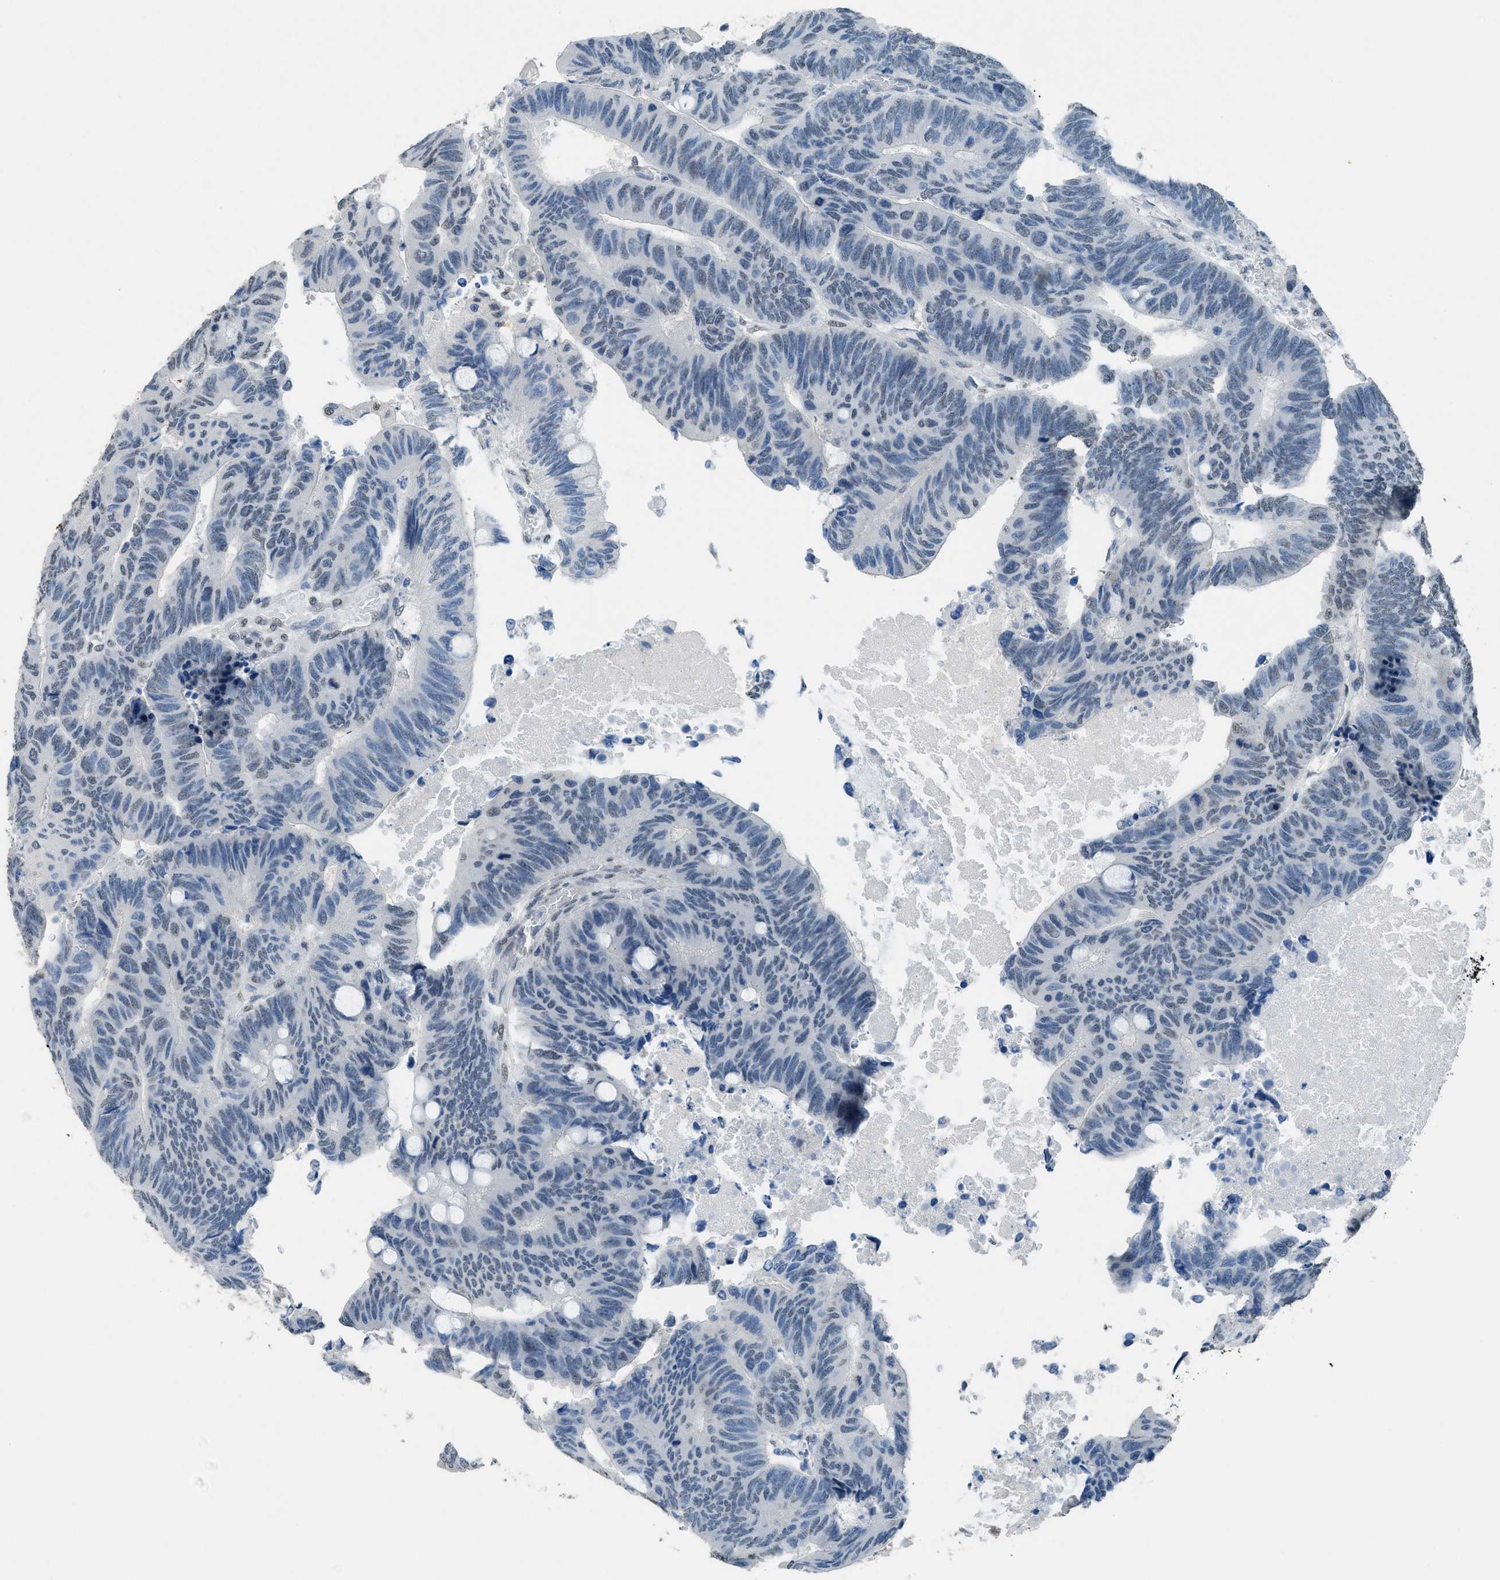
{"staining": {"intensity": "weak", "quantity": "<25%", "location": "nuclear"}, "tissue": "colorectal cancer", "cell_type": "Tumor cells", "image_type": "cancer", "snomed": [{"axis": "morphology", "description": "Normal tissue, NOS"}, {"axis": "morphology", "description": "Adenocarcinoma, NOS"}, {"axis": "topography", "description": "Rectum"}, {"axis": "topography", "description": "Peripheral nerve tissue"}], "caption": "DAB (3,3'-diaminobenzidine) immunohistochemical staining of human colorectal cancer (adenocarcinoma) reveals no significant positivity in tumor cells.", "gene": "TTC13", "patient": {"sex": "male", "age": 92}}